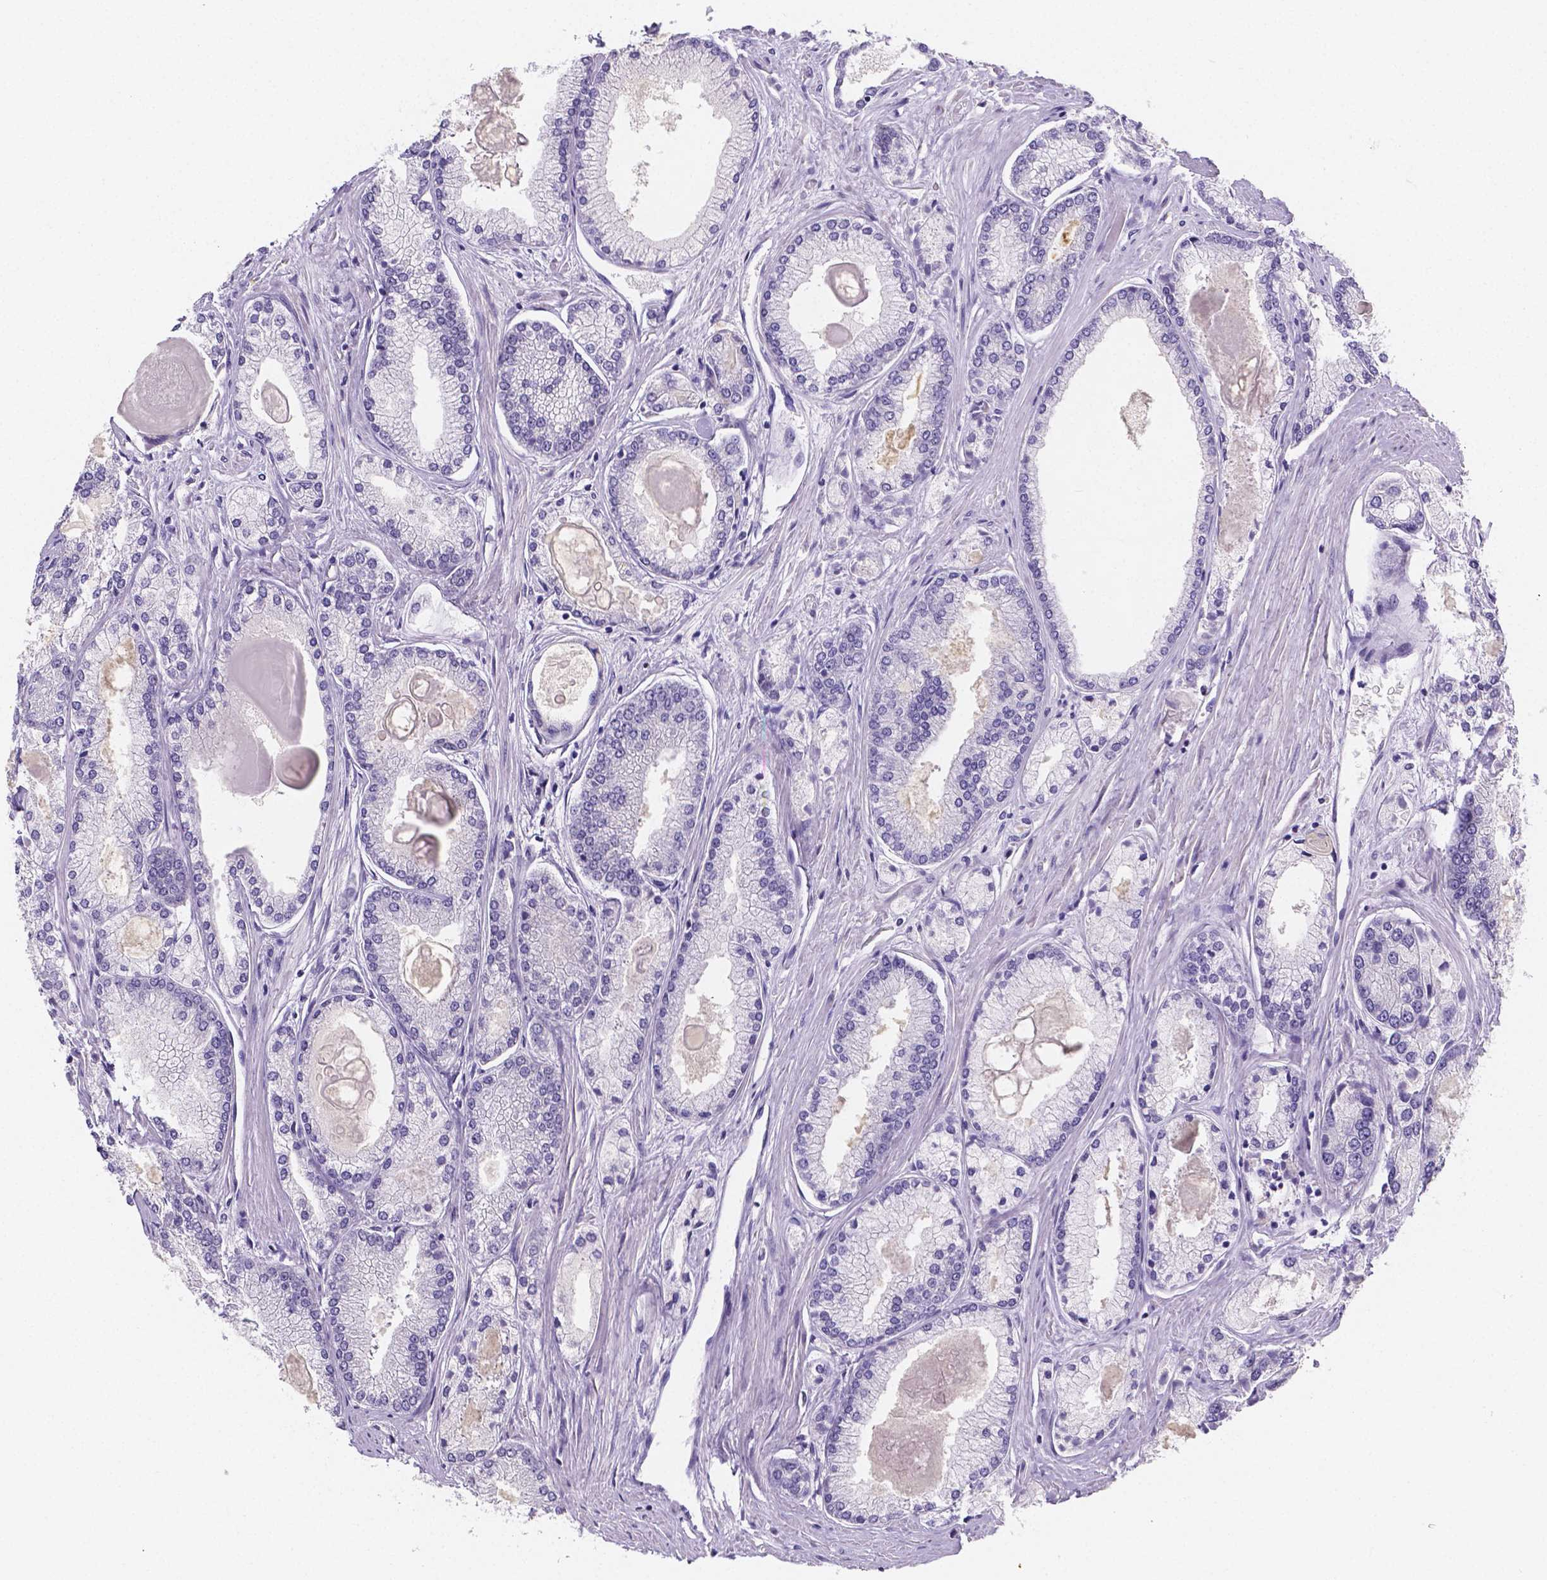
{"staining": {"intensity": "negative", "quantity": "none", "location": "none"}, "tissue": "prostate cancer", "cell_type": "Tumor cells", "image_type": "cancer", "snomed": [{"axis": "morphology", "description": "Adenocarcinoma, High grade"}, {"axis": "topography", "description": "Prostate"}], "caption": "Immunohistochemical staining of human high-grade adenocarcinoma (prostate) displays no significant positivity in tumor cells.", "gene": "PLXNA4", "patient": {"sex": "male", "age": 68}}